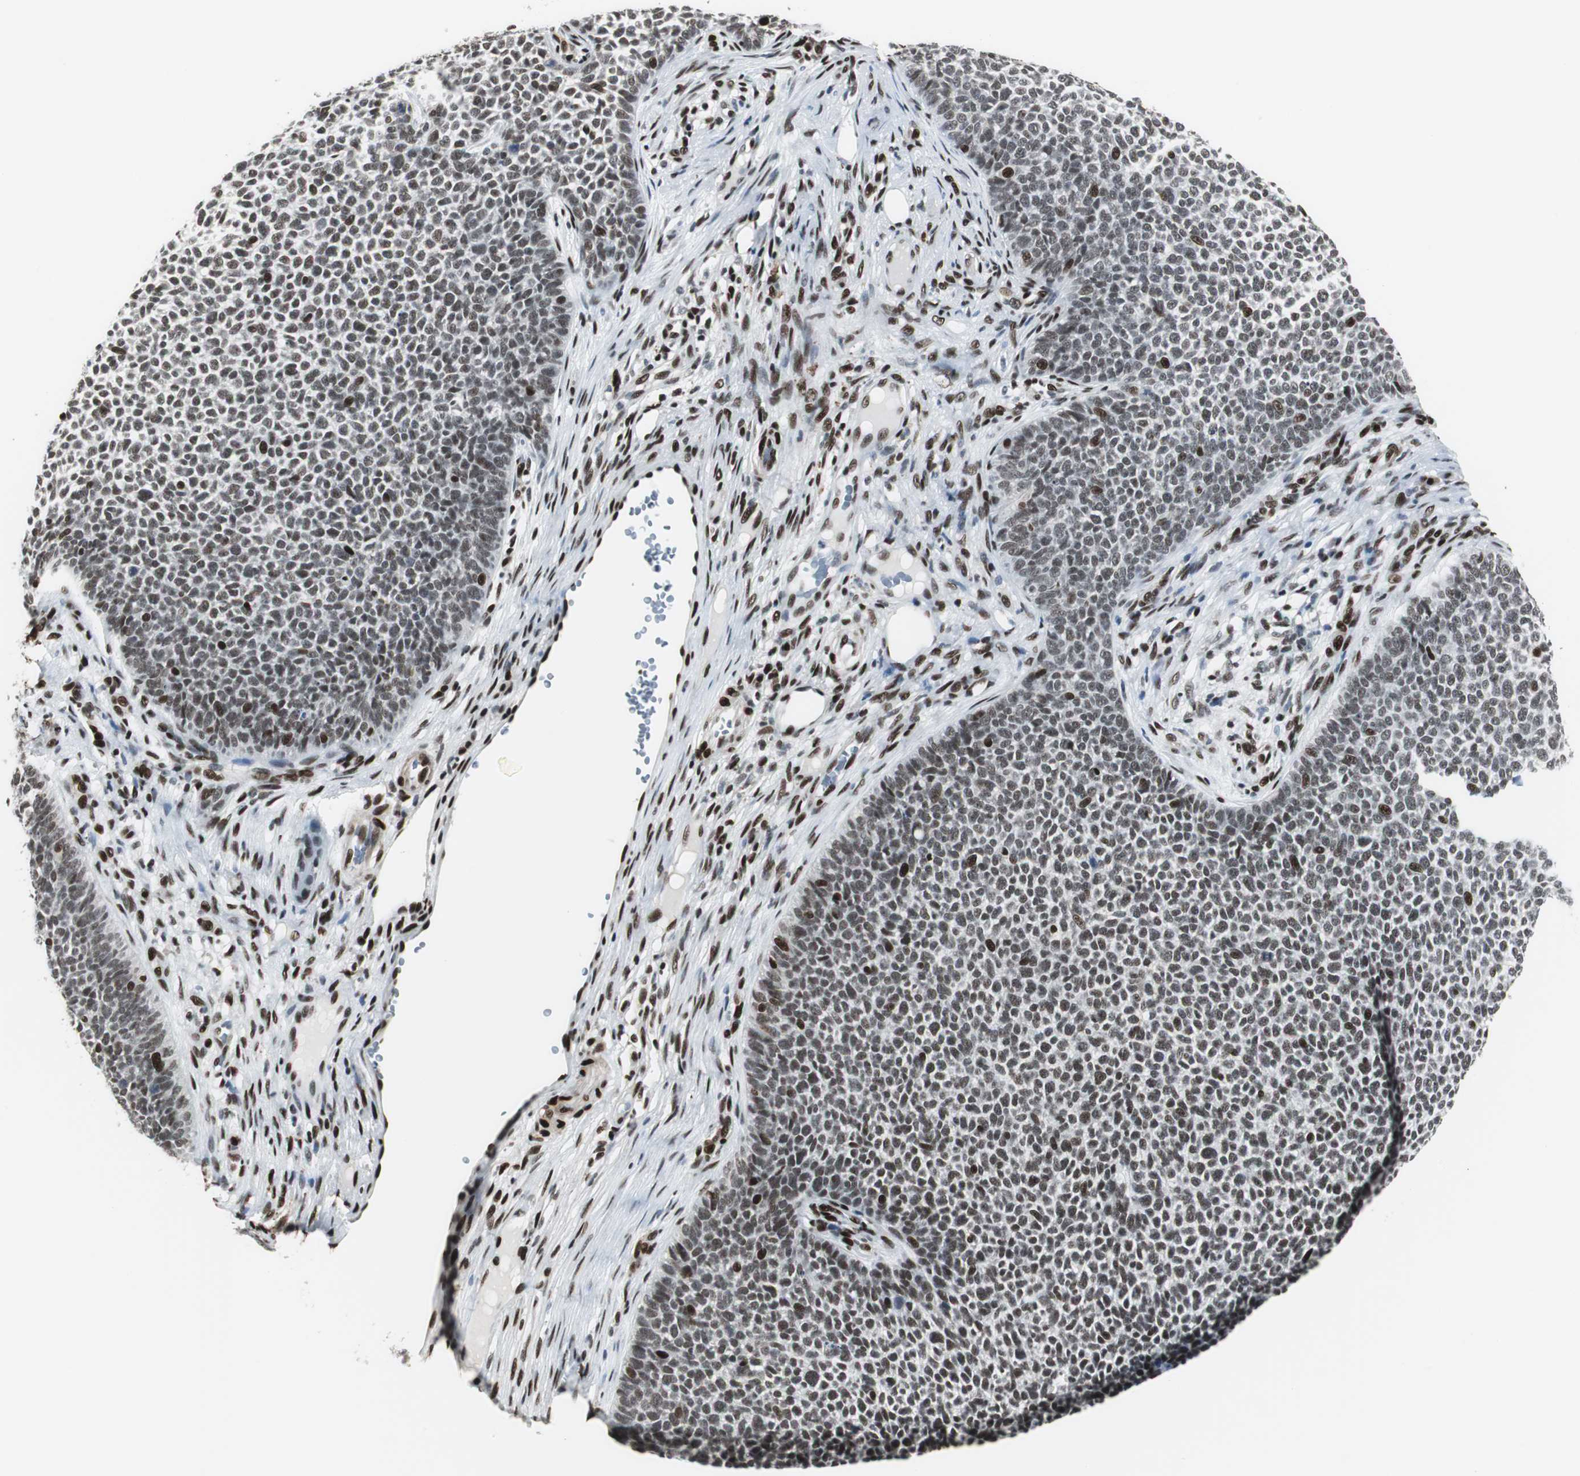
{"staining": {"intensity": "moderate", "quantity": ">75%", "location": "nuclear"}, "tissue": "skin cancer", "cell_type": "Tumor cells", "image_type": "cancer", "snomed": [{"axis": "morphology", "description": "Basal cell carcinoma"}, {"axis": "topography", "description": "Skin"}], "caption": "Human skin basal cell carcinoma stained for a protein (brown) demonstrates moderate nuclear positive positivity in approximately >75% of tumor cells.", "gene": "MEF2D", "patient": {"sex": "female", "age": 84}}